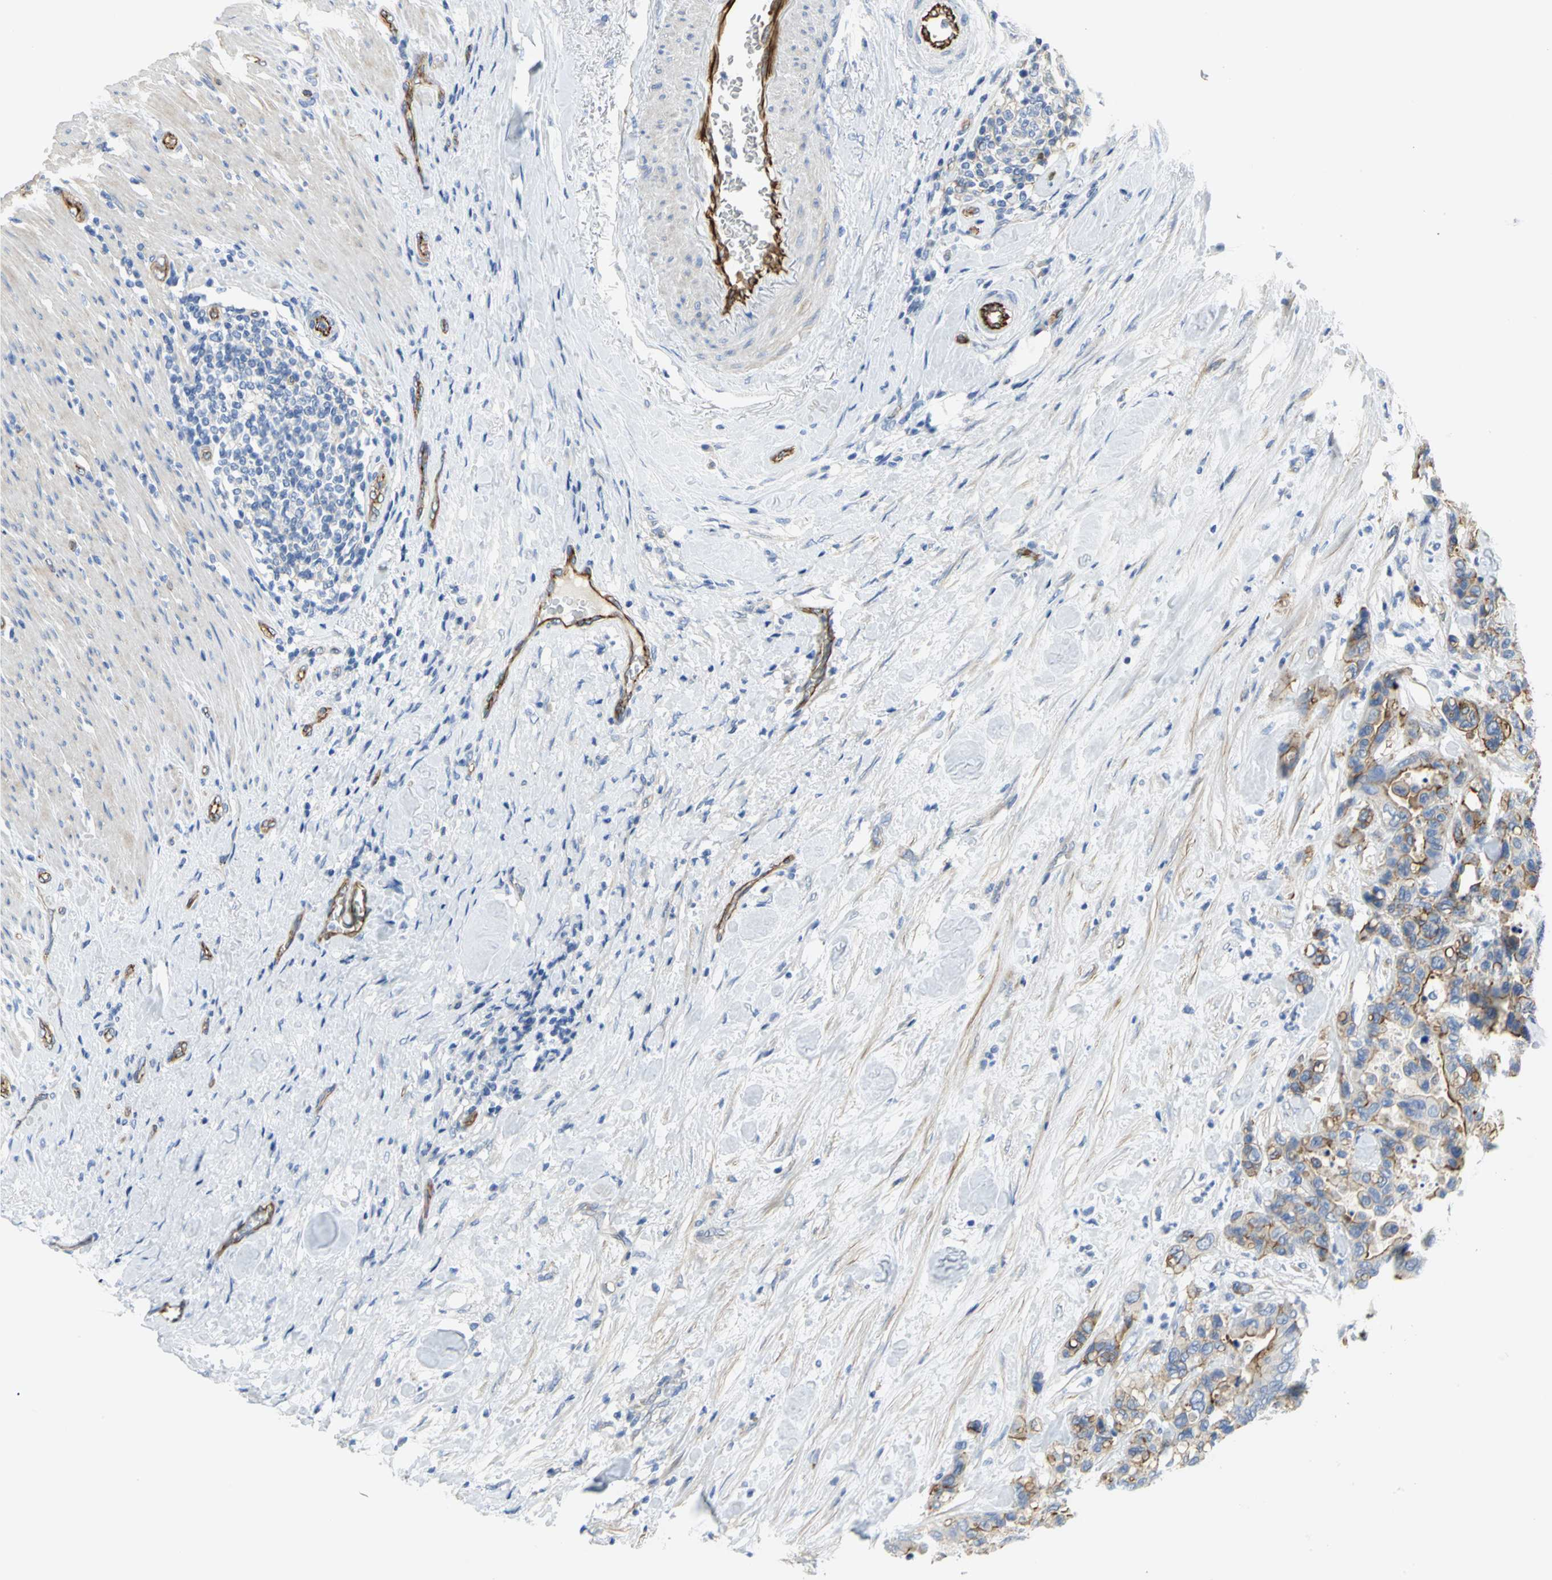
{"staining": {"intensity": "moderate", "quantity": "25%-75%", "location": "cytoplasmic/membranous"}, "tissue": "colorectal cancer", "cell_type": "Tumor cells", "image_type": "cancer", "snomed": [{"axis": "morphology", "description": "Adenocarcinoma, NOS"}, {"axis": "topography", "description": "Colon"}], "caption": "Colorectal adenocarcinoma stained with a brown dye reveals moderate cytoplasmic/membranous positive staining in about 25%-75% of tumor cells.", "gene": "FLNB", "patient": {"sex": "male", "age": 82}}